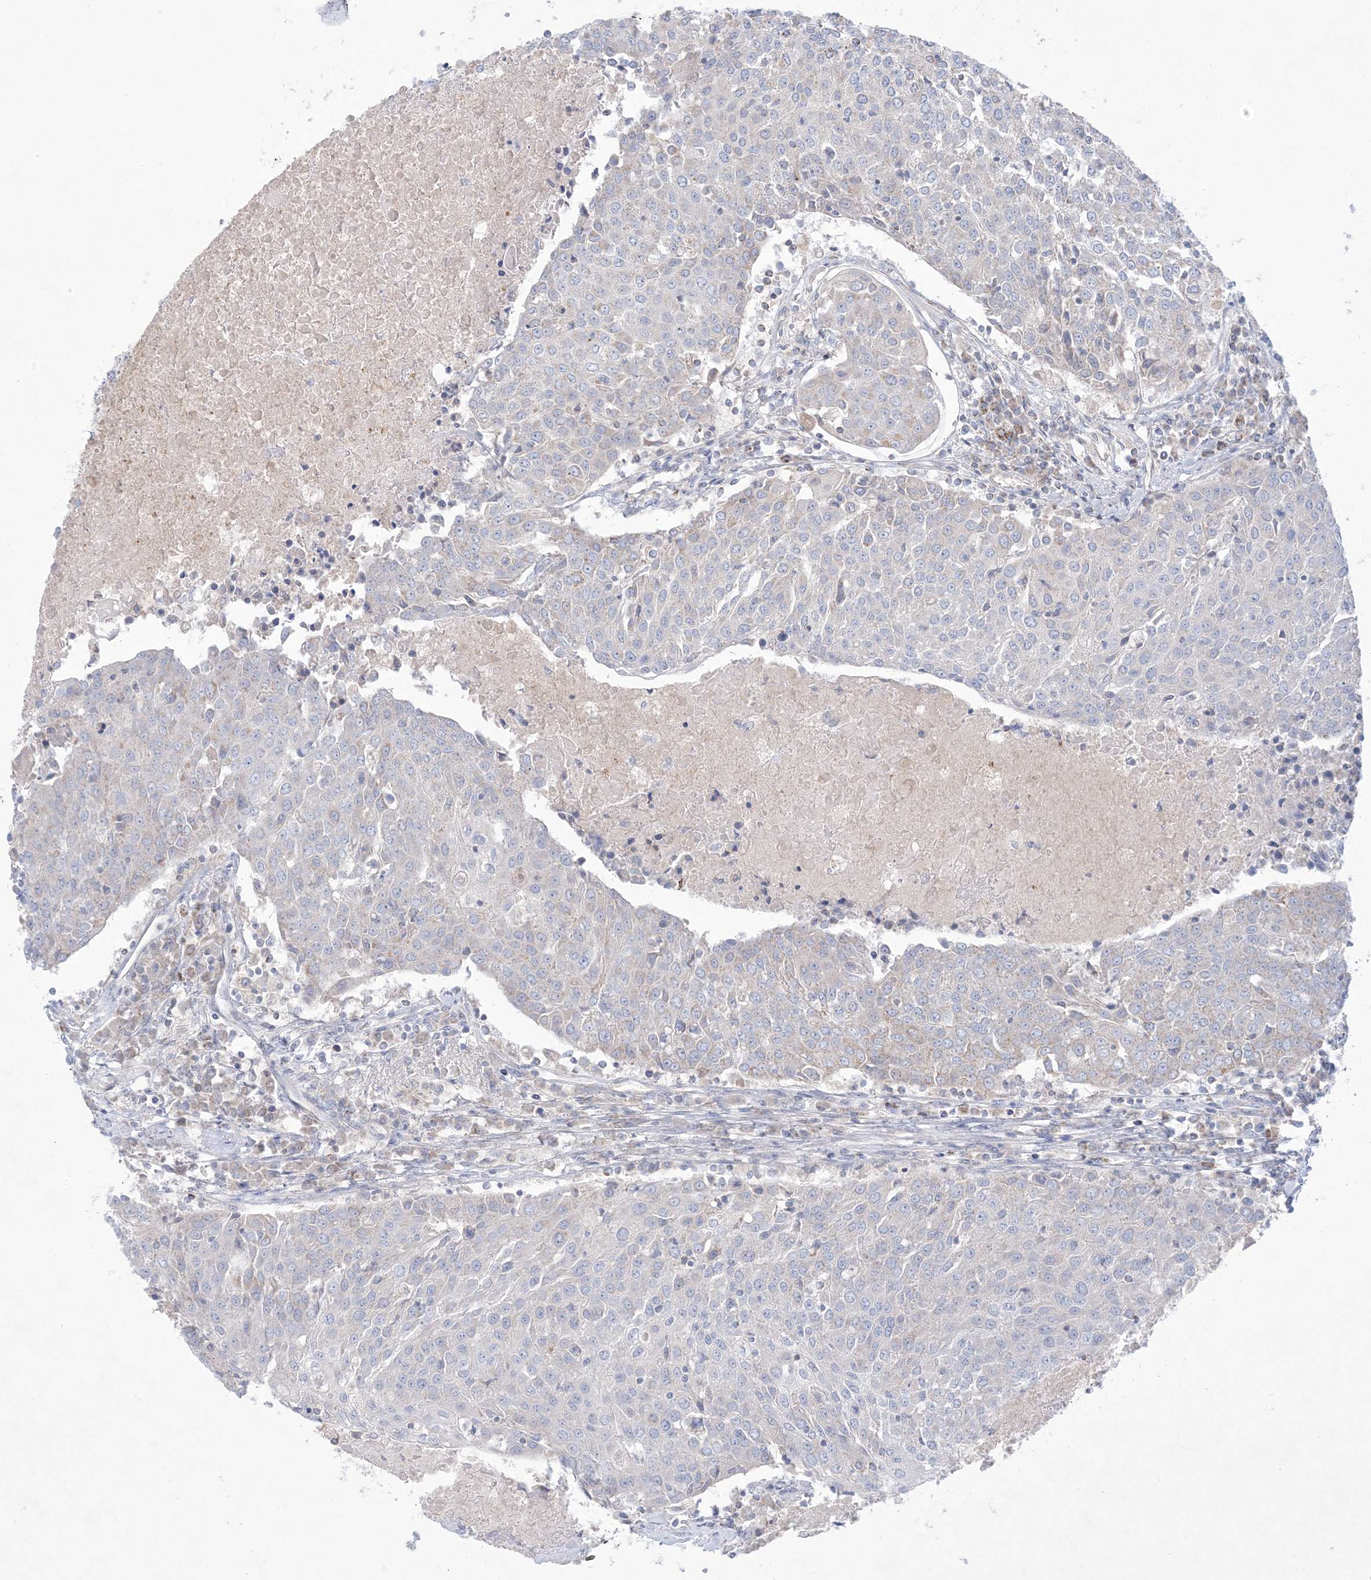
{"staining": {"intensity": "negative", "quantity": "none", "location": "none"}, "tissue": "urothelial cancer", "cell_type": "Tumor cells", "image_type": "cancer", "snomed": [{"axis": "morphology", "description": "Urothelial carcinoma, High grade"}, {"axis": "topography", "description": "Urinary bladder"}], "caption": "Immunohistochemistry micrograph of urothelial cancer stained for a protein (brown), which reveals no staining in tumor cells.", "gene": "KCTD6", "patient": {"sex": "female", "age": 85}}